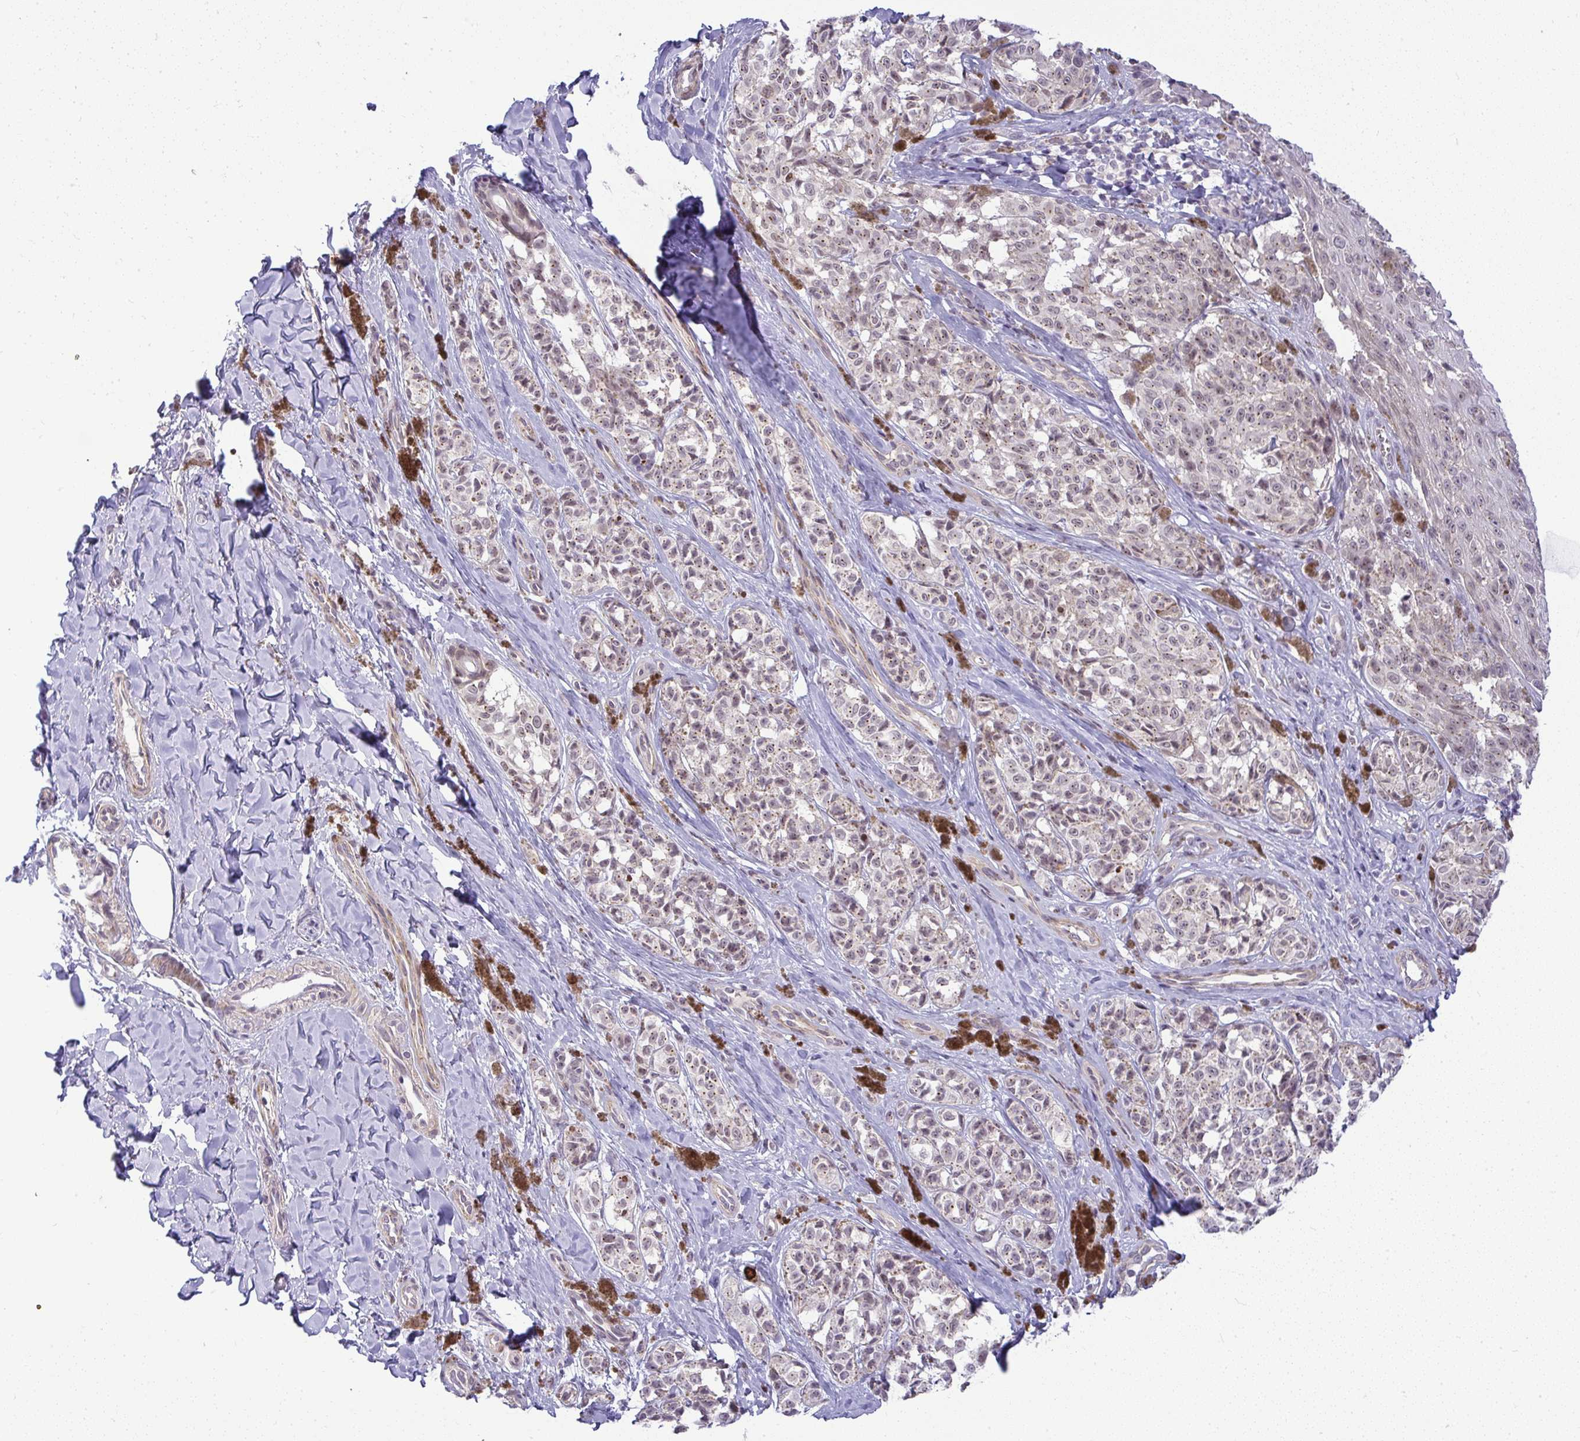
{"staining": {"intensity": "moderate", "quantity": "25%-75%", "location": "cytoplasmic/membranous"}, "tissue": "melanoma", "cell_type": "Tumor cells", "image_type": "cancer", "snomed": [{"axis": "morphology", "description": "Malignant melanoma, NOS"}, {"axis": "topography", "description": "Skin"}], "caption": "Immunohistochemistry (IHC) of malignant melanoma shows medium levels of moderate cytoplasmic/membranous staining in approximately 25%-75% of tumor cells.", "gene": "DZIP1", "patient": {"sex": "female", "age": 65}}